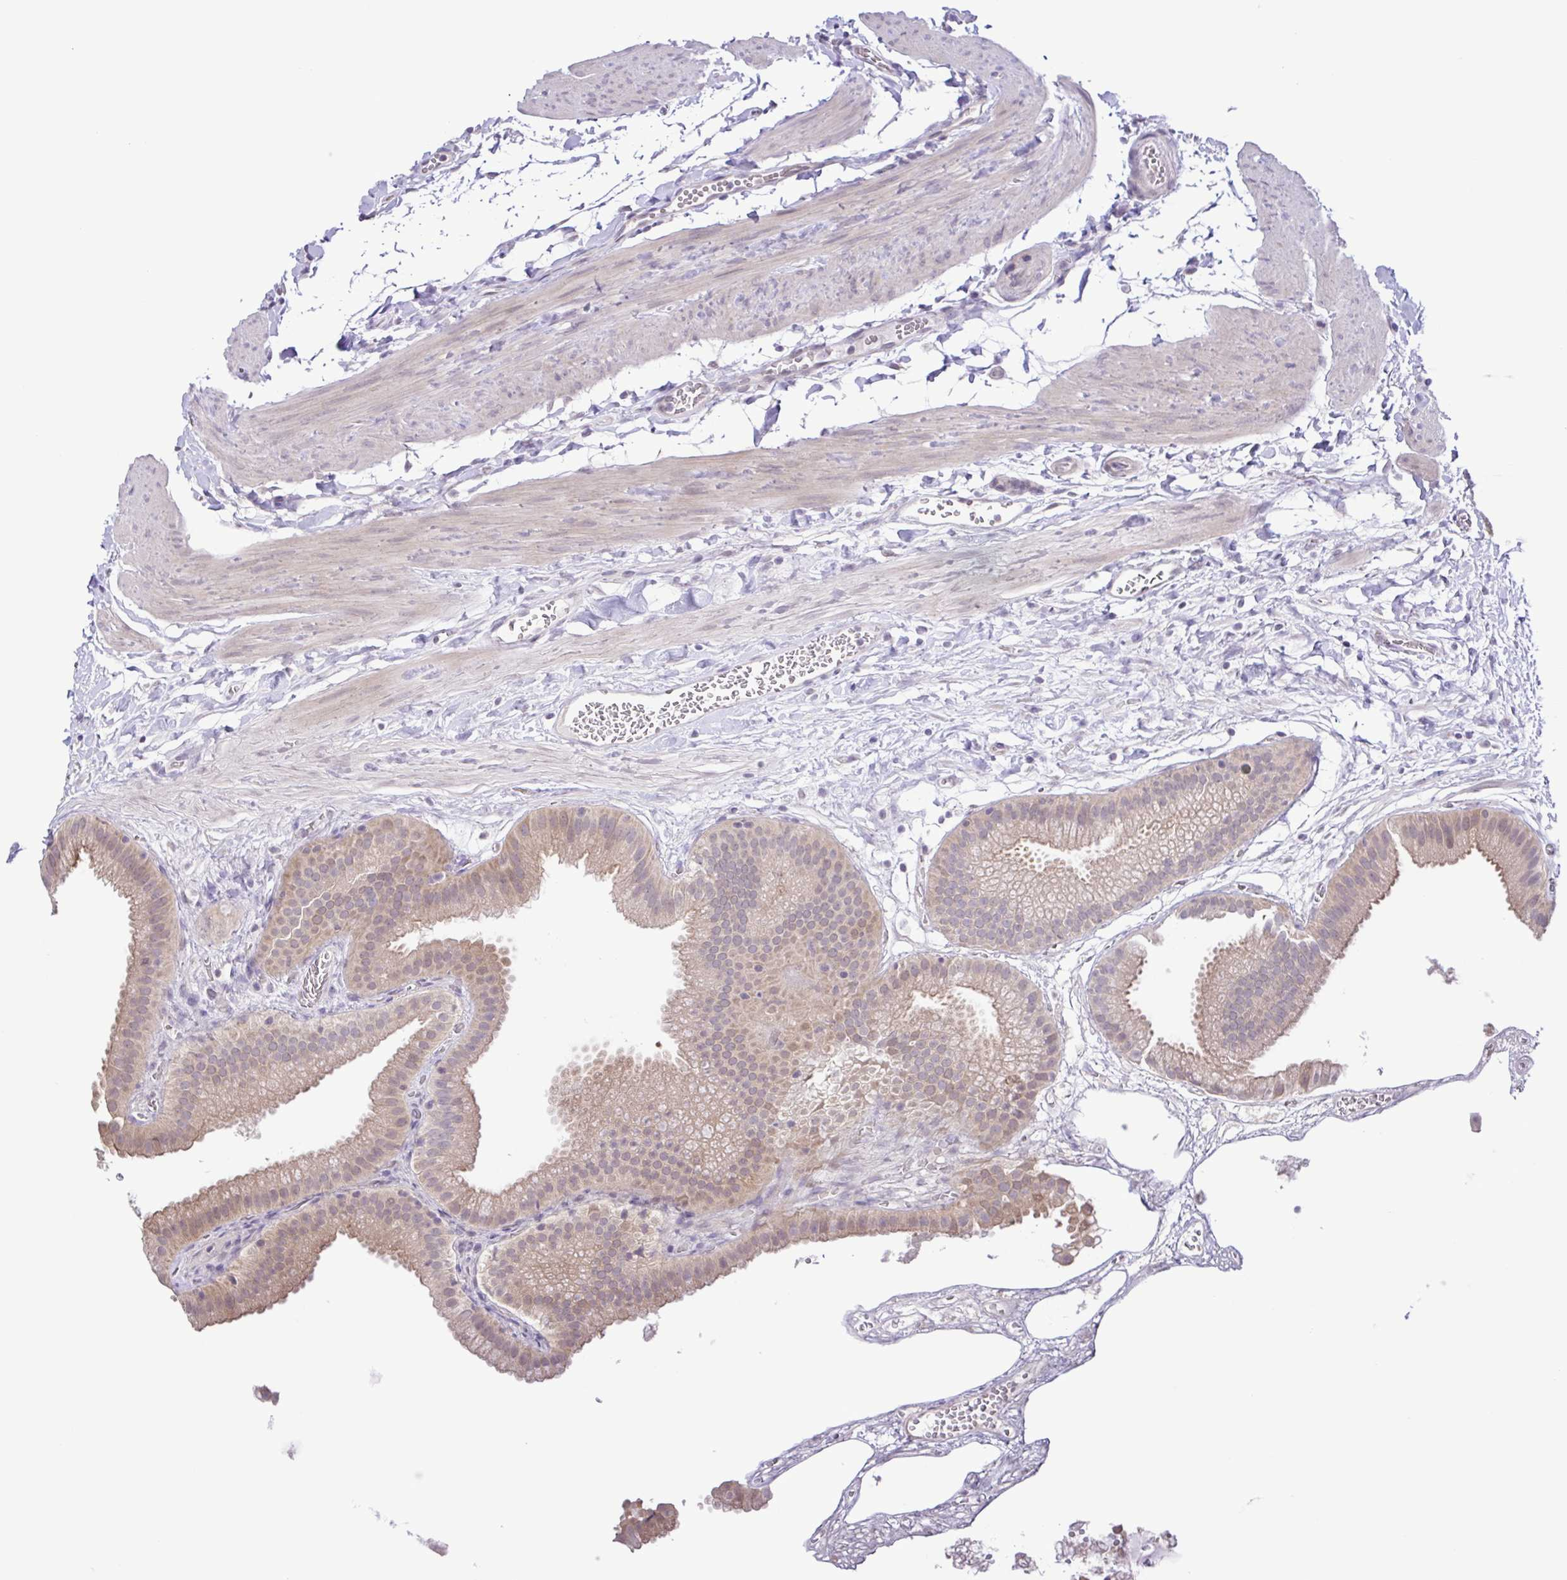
{"staining": {"intensity": "weak", "quantity": "25%-75%", "location": "cytoplasmic/membranous,nuclear"}, "tissue": "gallbladder", "cell_type": "Glandular cells", "image_type": "normal", "snomed": [{"axis": "morphology", "description": "Normal tissue, NOS"}, {"axis": "topography", "description": "Gallbladder"}], "caption": "Human gallbladder stained with a brown dye demonstrates weak cytoplasmic/membranous,nuclear positive staining in about 25%-75% of glandular cells.", "gene": "IL1RN", "patient": {"sex": "female", "age": 63}}